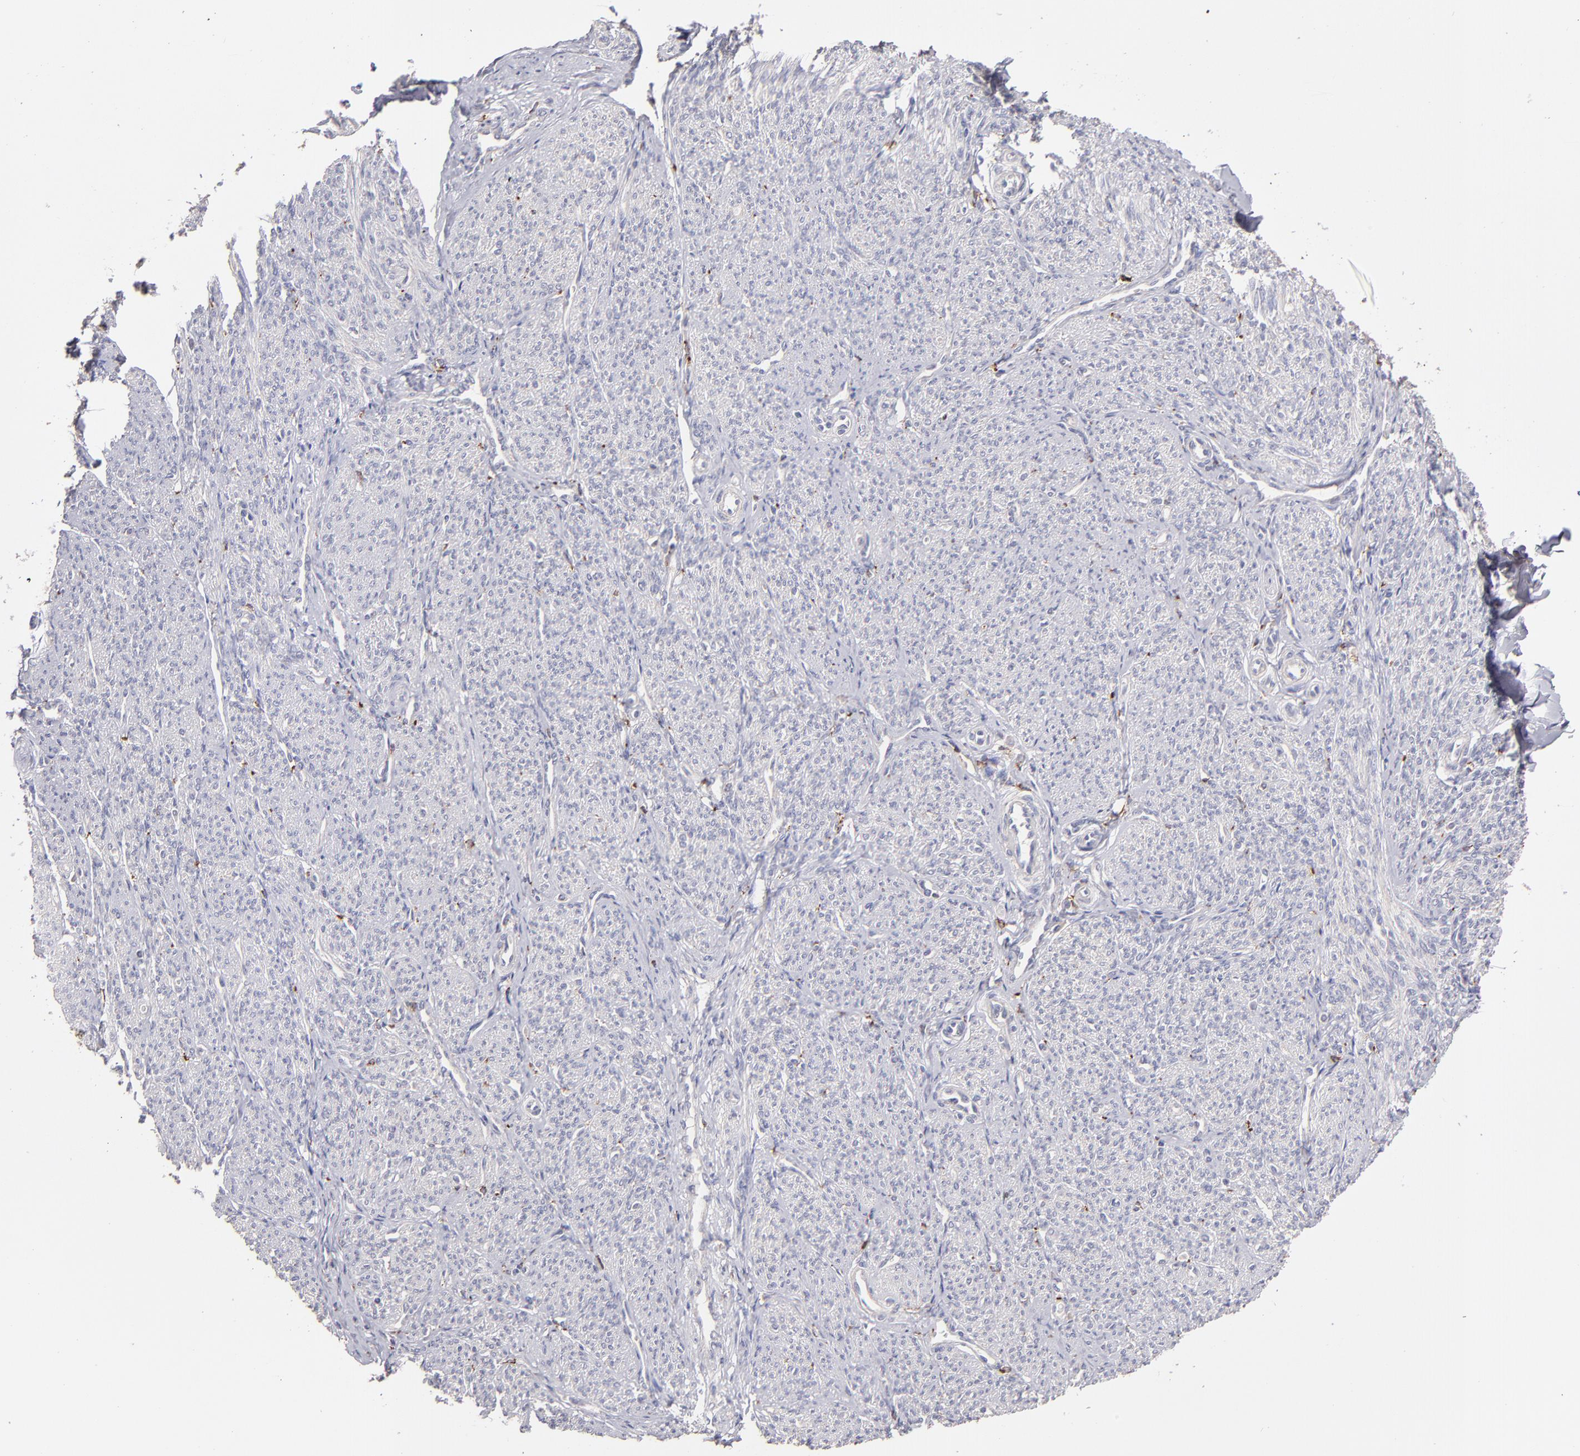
{"staining": {"intensity": "negative", "quantity": "none", "location": "none"}, "tissue": "smooth muscle", "cell_type": "Smooth muscle cells", "image_type": "normal", "snomed": [{"axis": "morphology", "description": "Normal tissue, NOS"}, {"axis": "topography", "description": "Smooth muscle"}], "caption": "The photomicrograph displays no staining of smooth muscle cells in unremarkable smooth muscle.", "gene": "GLDC", "patient": {"sex": "female", "age": 65}}